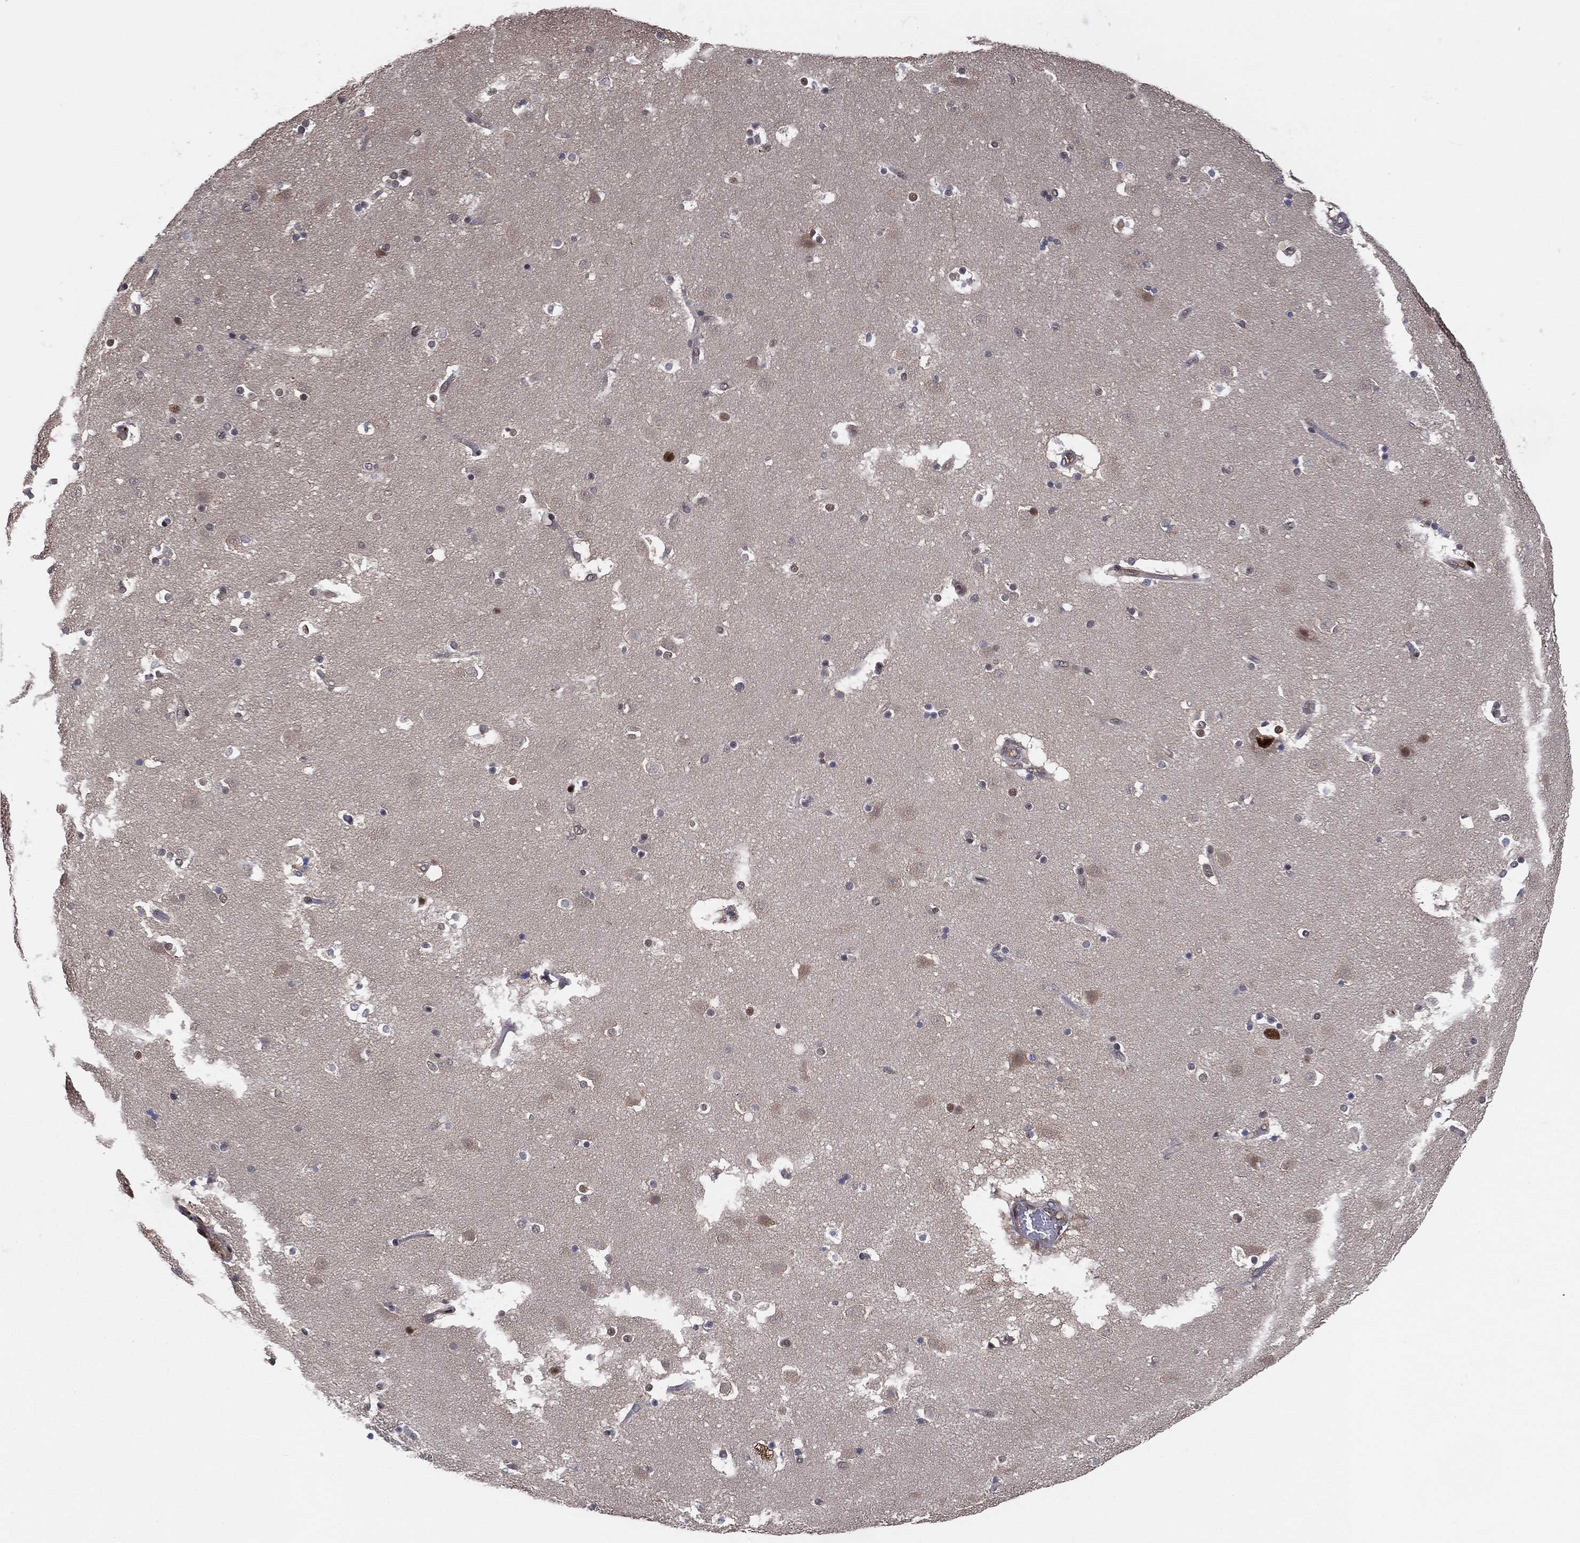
{"staining": {"intensity": "strong", "quantity": "<25%", "location": "nuclear"}, "tissue": "caudate", "cell_type": "Glial cells", "image_type": "normal", "snomed": [{"axis": "morphology", "description": "Normal tissue, NOS"}, {"axis": "topography", "description": "Lateral ventricle wall"}], "caption": "Immunohistochemistry (DAB) staining of benign caudate reveals strong nuclear protein expression in approximately <25% of glial cells. (DAB IHC, brown staining for protein, blue staining for nuclei).", "gene": "PSMA1", "patient": {"sex": "male", "age": 51}}